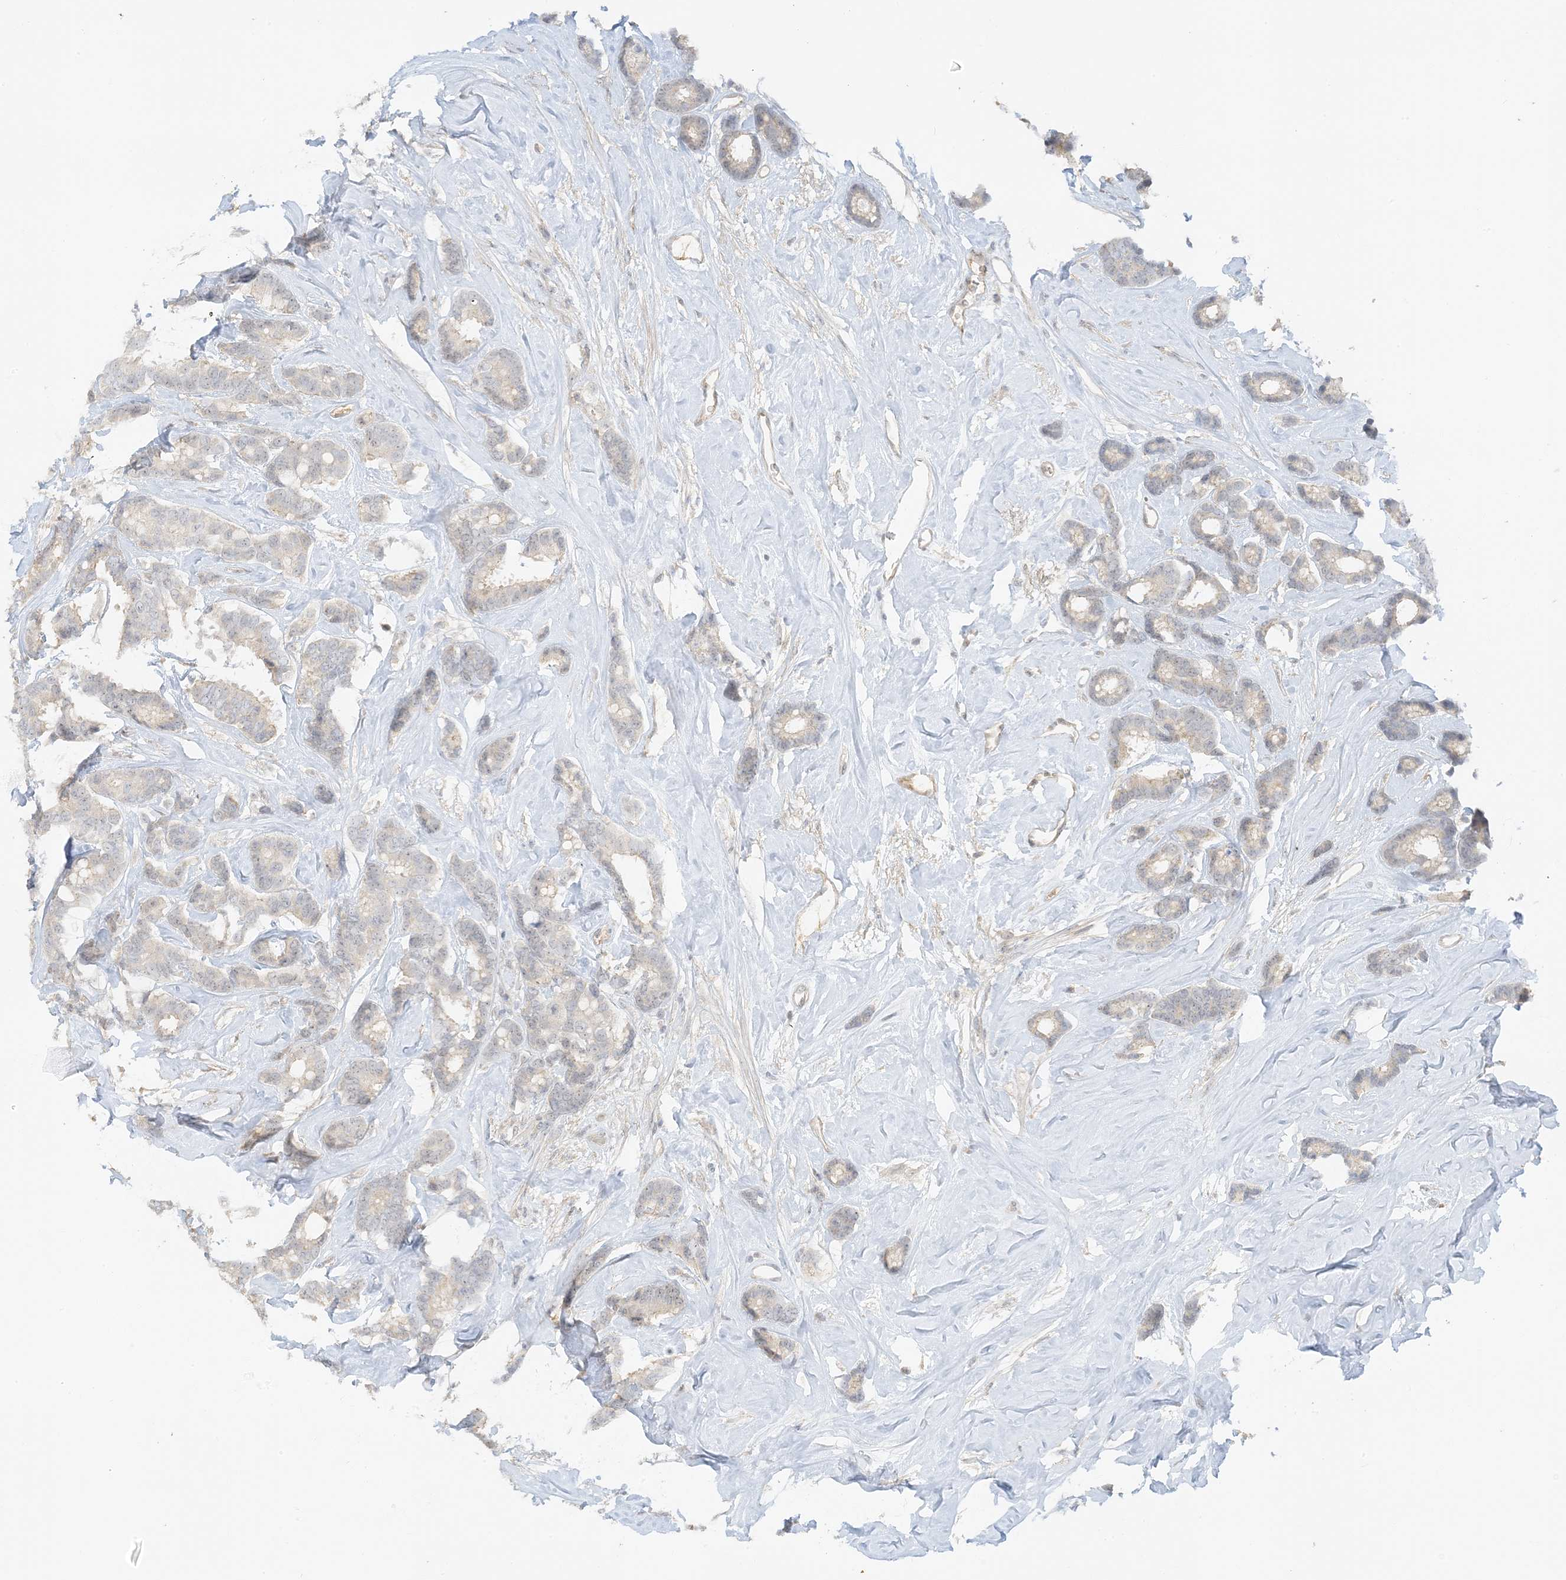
{"staining": {"intensity": "weak", "quantity": "<25%", "location": "cytoplasmic/membranous"}, "tissue": "breast cancer", "cell_type": "Tumor cells", "image_type": "cancer", "snomed": [{"axis": "morphology", "description": "Duct carcinoma"}, {"axis": "topography", "description": "Breast"}], "caption": "IHC micrograph of human breast intraductal carcinoma stained for a protein (brown), which demonstrates no staining in tumor cells.", "gene": "ETAA1", "patient": {"sex": "female", "age": 87}}